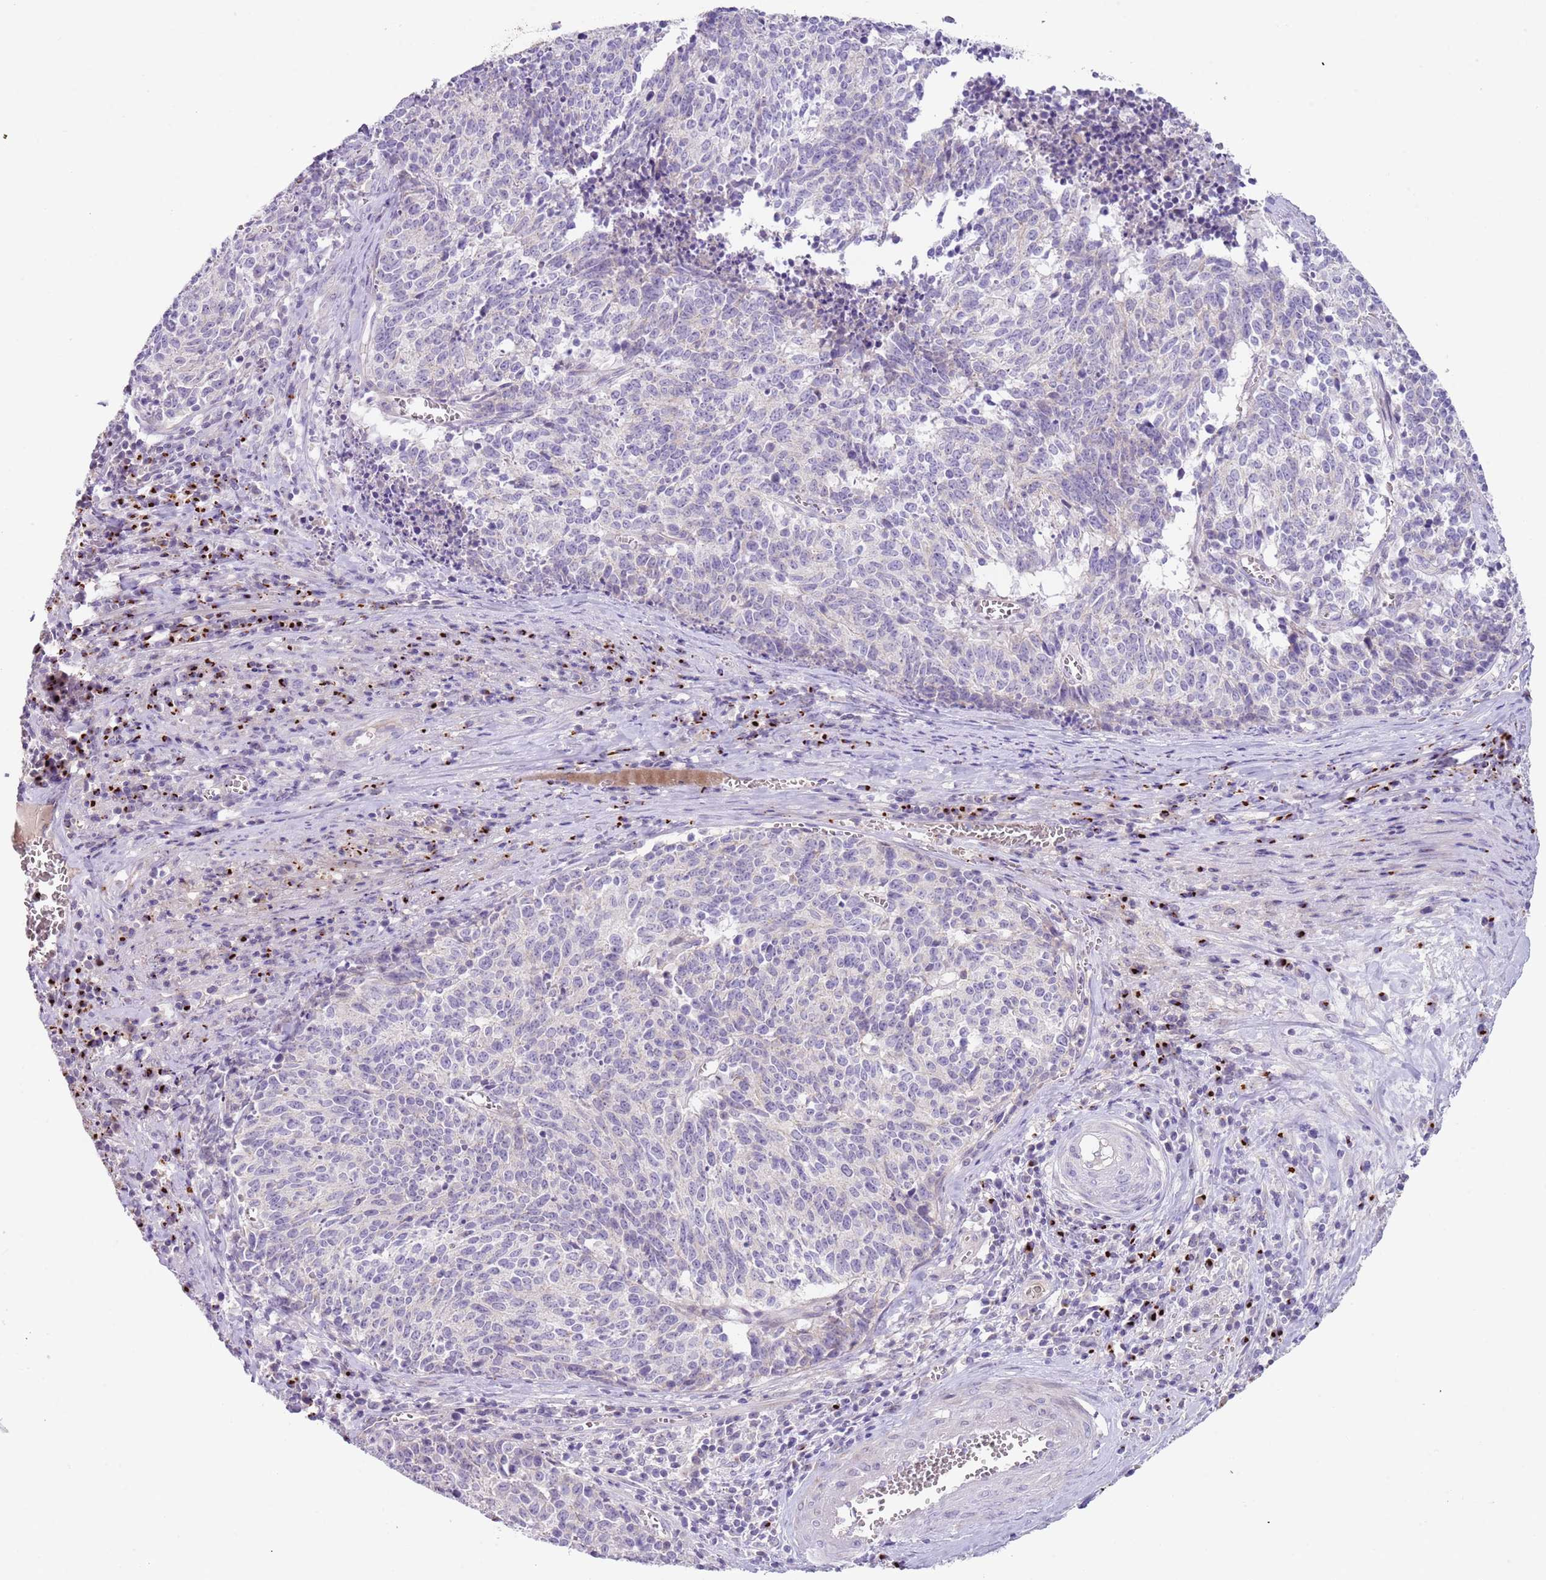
{"staining": {"intensity": "negative", "quantity": "none", "location": "none"}, "tissue": "cervical cancer", "cell_type": "Tumor cells", "image_type": "cancer", "snomed": [{"axis": "morphology", "description": "Squamous cell carcinoma, NOS"}, {"axis": "topography", "description": "Cervix"}], "caption": "The photomicrograph shows no significant expression in tumor cells of squamous cell carcinoma (cervical).", "gene": "C2CD3", "patient": {"sex": "female", "age": 29}}